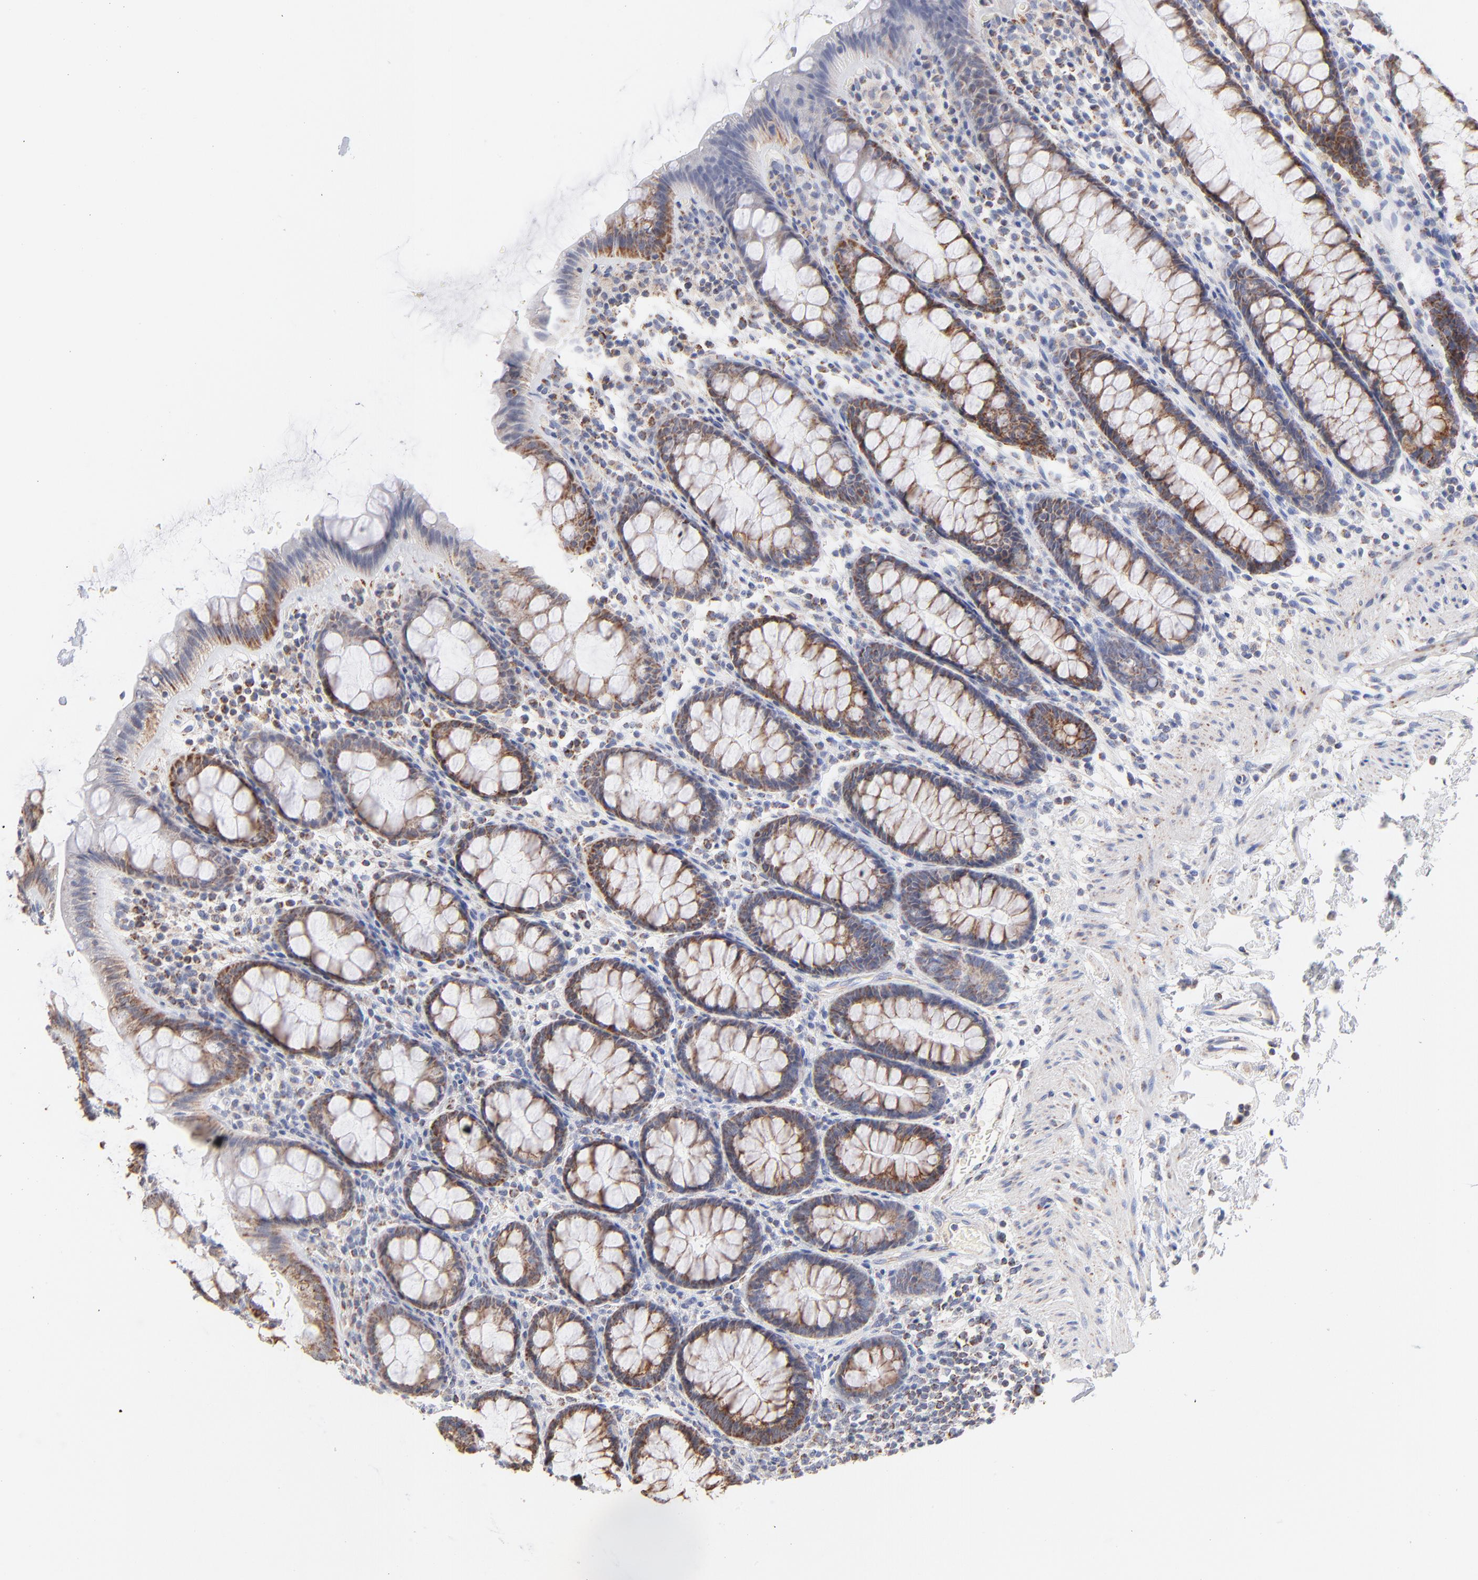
{"staining": {"intensity": "moderate", "quantity": ">75%", "location": "cytoplasmic/membranous"}, "tissue": "rectum", "cell_type": "Glandular cells", "image_type": "normal", "snomed": [{"axis": "morphology", "description": "Normal tissue, NOS"}, {"axis": "topography", "description": "Rectum"}], "caption": "DAB immunohistochemical staining of benign rectum demonstrates moderate cytoplasmic/membranous protein staining in about >75% of glandular cells.", "gene": "MRPL58", "patient": {"sex": "male", "age": 92}}